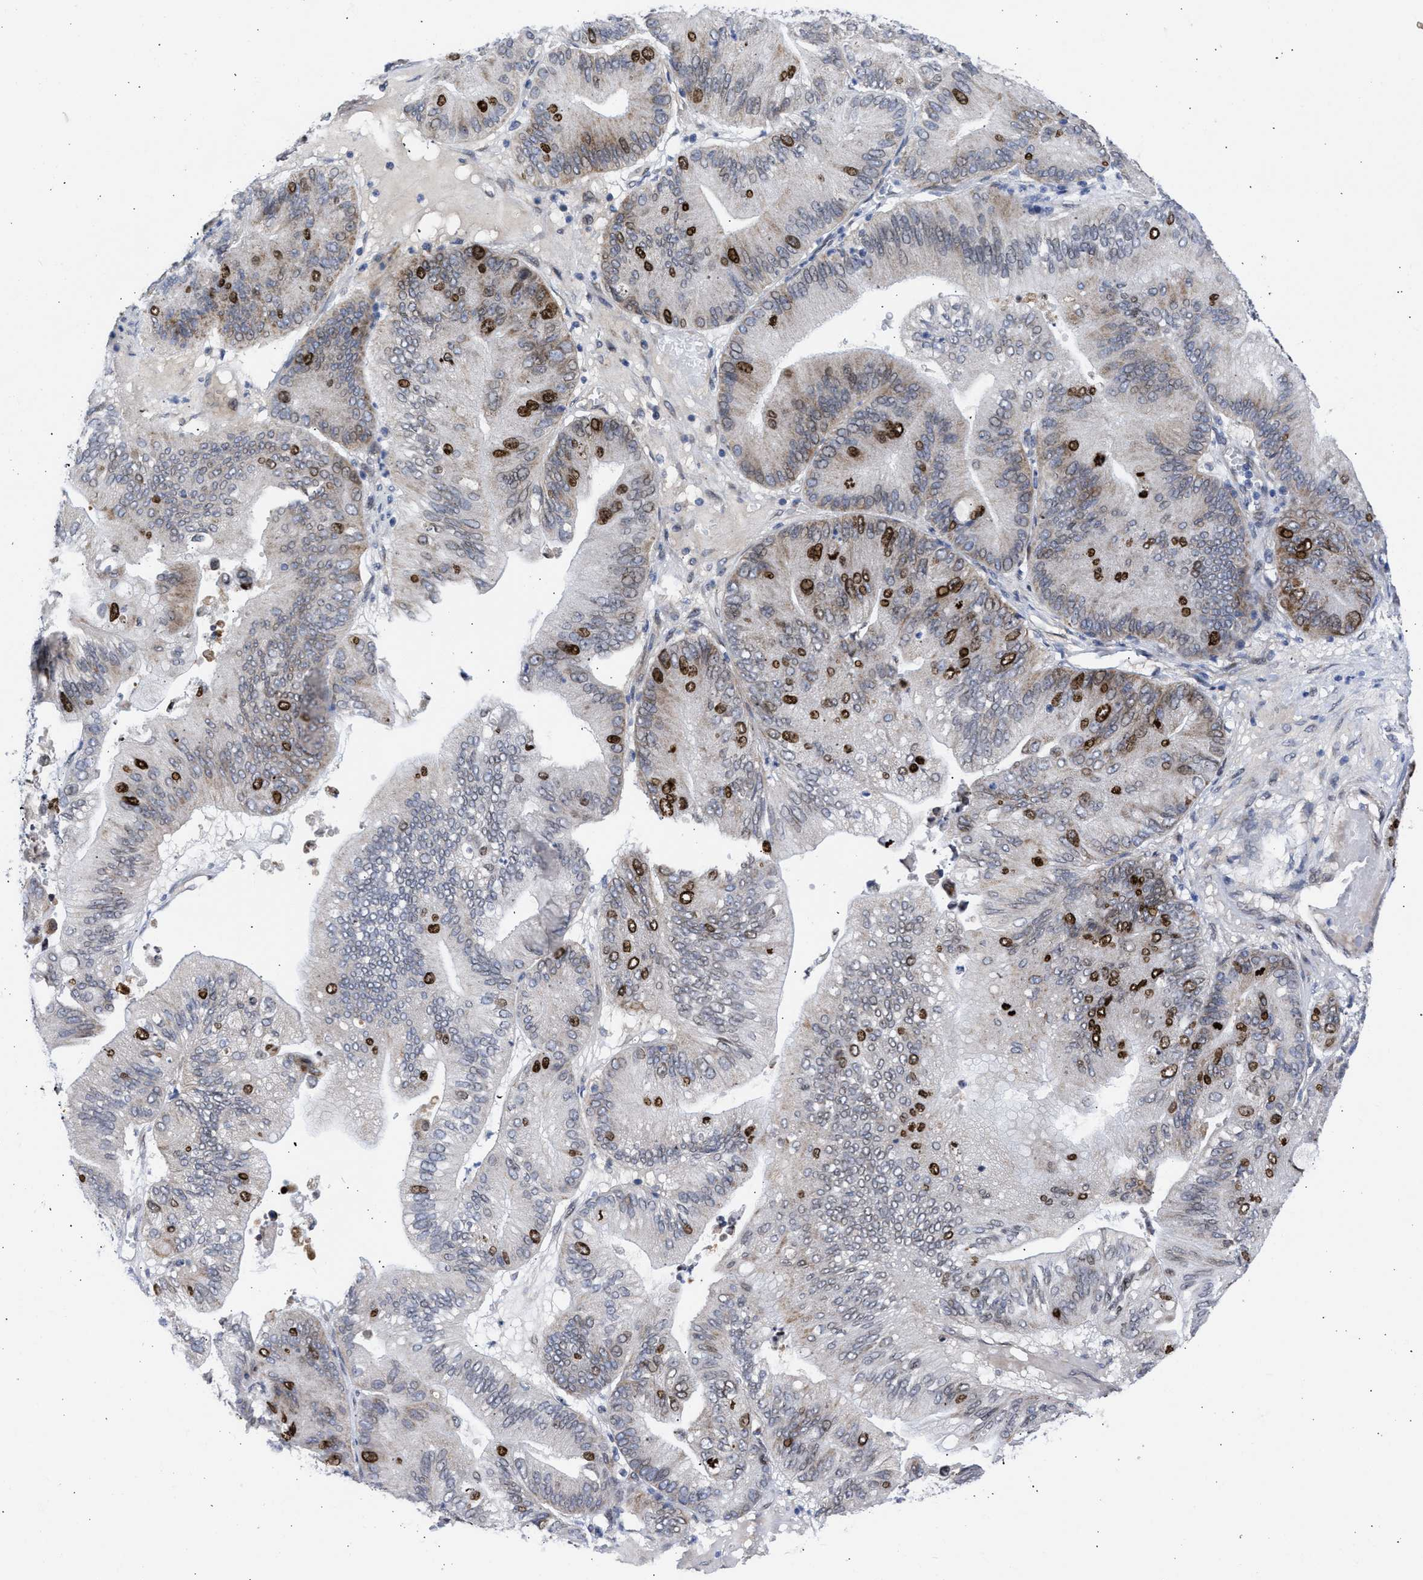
{"staining": {"intensity": "moderate", "quantity": "25%-75%", "location": "nuclear"}, "tissue": "ovarian cancer", "cell_type": "Tumor cells", "image_type": "cancer", "snomed": [{"axis": "morphology", "description": "Cystadenocarcinoma, mucinous, NOS"}, {"axis": "topography", "description": "Ovary"}], "caption": "Immunohistochemical staining of human ovarian cancer (mucinous cystadenocarcinoma) reveals moderate nuclear protein expression in about 25%-75% of tumor cells.", "gene": "NUP35", "patient": {"sex": "female", "age": 61}}